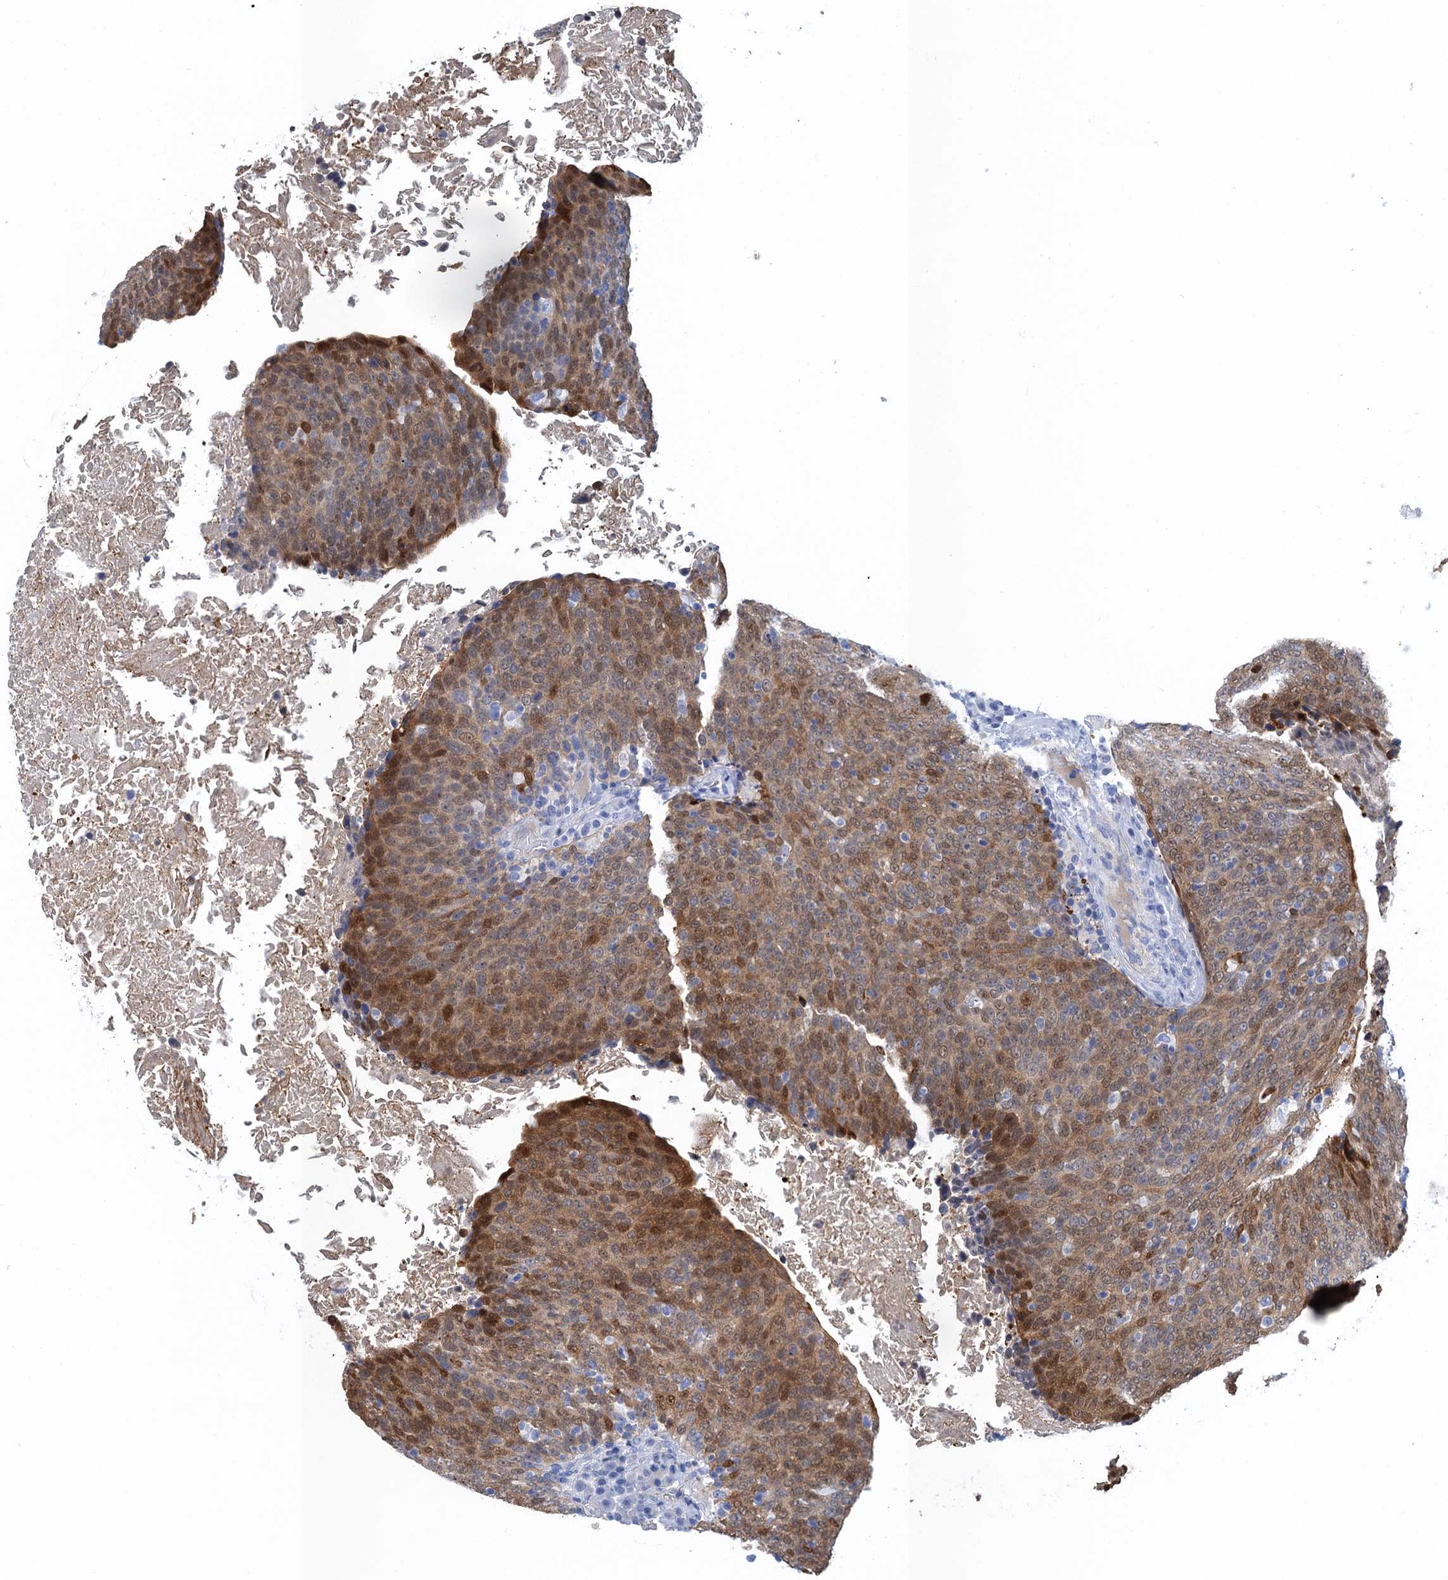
{"staining": {"intensity": "moderate", "quantity": ">75%", "location": "cytoplasmic/membranous,nuclear"}, "tissue": "head and neck cancer", "cell_type": "Tumor cells", "image_type": "cancer", "snomed": [{"axis": "morphology", "description": "Squamous cell carcinoma, NOS"}, {"axis": "morphology", "description": "Squamous cell carcinoma, metastatic, NOS"}, {"axis": "topography", "description": "Lymph node"}, {"axis": "topography", "description": "Head-Neck"}], "caption": "High-magnification brightfield microscopy of squamous cell carcinoma (head and neck) stained with DAB (brown) and counterstained with hematoxylin (blue). tumor cells exhibit moderate cytoplasmic/membranous and nuclear staining is identified in about>75% of cells.", "gene": "CALML5", "patient": {"sex": "male", "age": 62}}